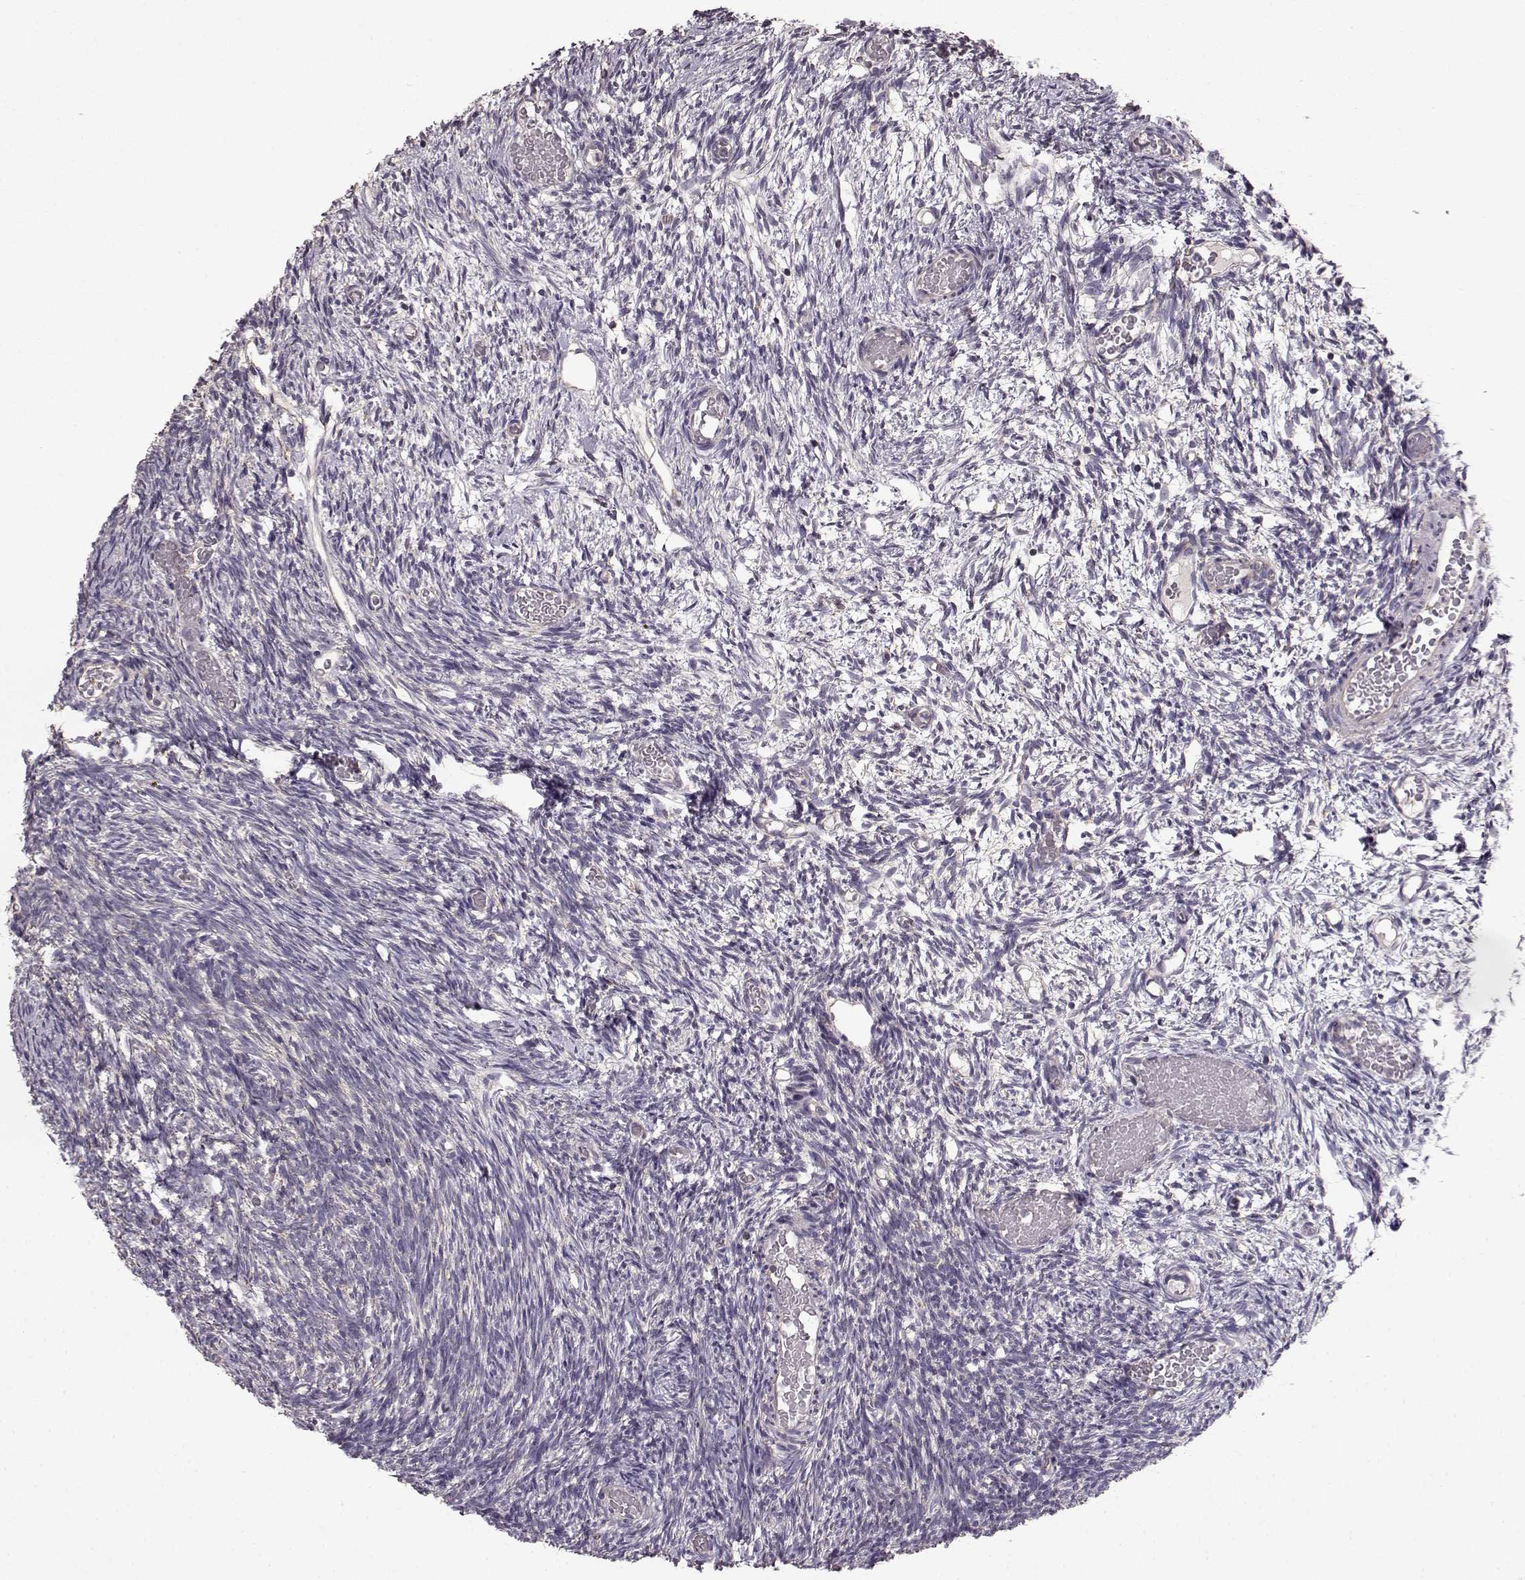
{"staining": {"intensity": "moderate", "quantity": ">75%", "location": "cytoplasmic/membranous"}, "tissue": "ovary", "cell_type": "Follicle cells", "image_type": "normal", "snomed": [{"axis": "morphology", "description": "Normal tissue, NOS"}, {"axis": "topography", "description": "Ovary"}], "caption": "Follicle cells display medium levels of moderate cytoplasmic/membranous positivity in about >75% of cells in benign ovary.", "gene": "ERBB3", "patient": {"sex": "female", "age": 39}}